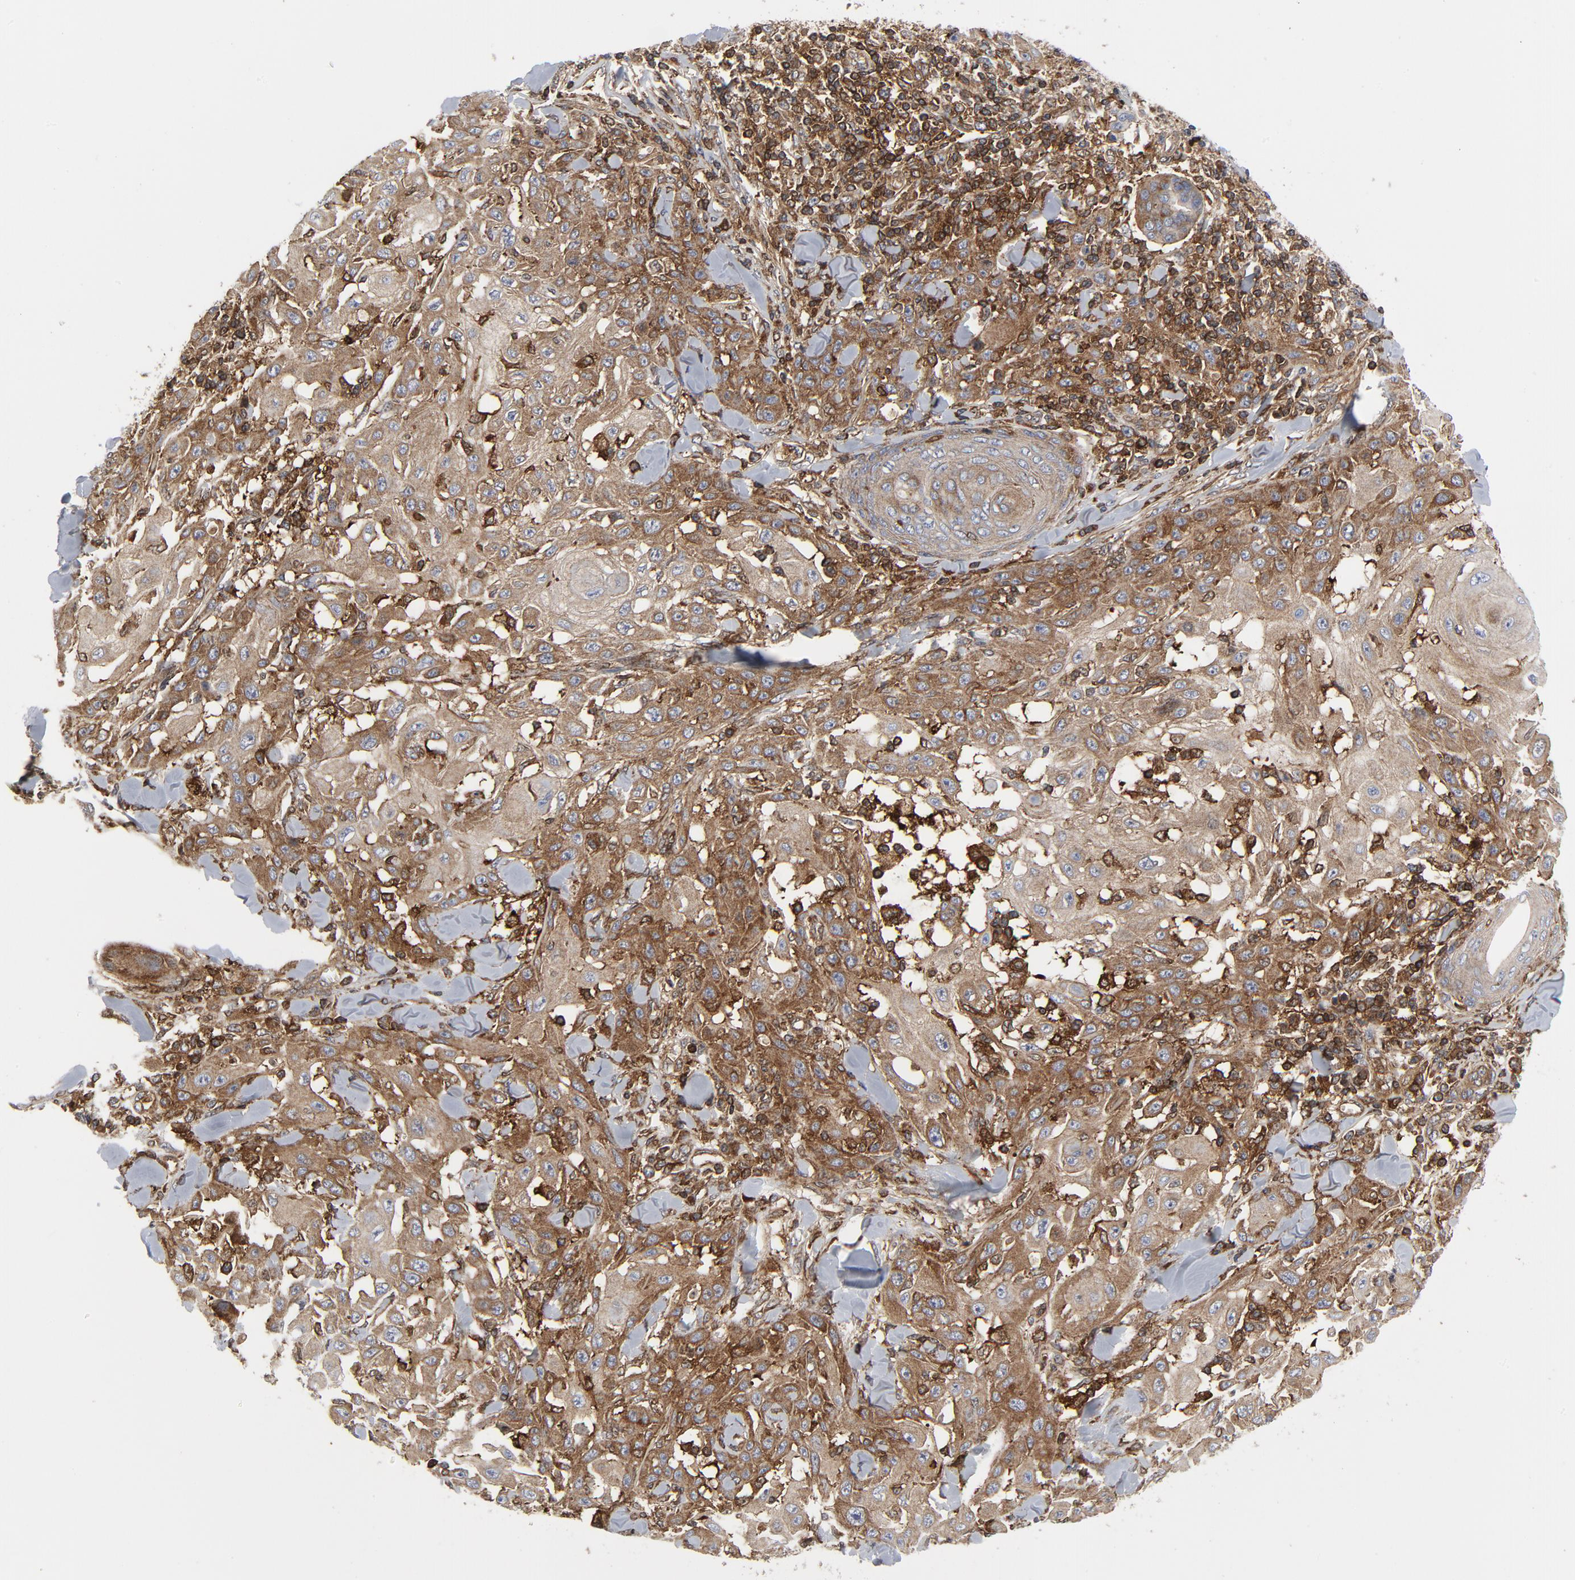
{"staining": {"intensity": "moderate", "quantity": ">75%", "location": "cytoplasmic/membranous"}, "tissue": "skin cancer", "cell_type": "Tumor cells", "image_type": "cancer", "snomed": [{"axis": "morphology", "description": "Squamous cell carcinoma, NOS"}, {"axis": "topography", "description": "Skin"}], "caption": "Immunohistochemistry photomicrograph of neoplastic tissue: squamous cell carcinoma (skin) stained using IHC reveals medium levels of moderate protein expression localized specifically in the cytoplasmic/membranous of tumor cells, appearing as a cytoplasmic/membranous brown color.", "gene": "YES1", "patient": {"sex": "male", "age": 24}}